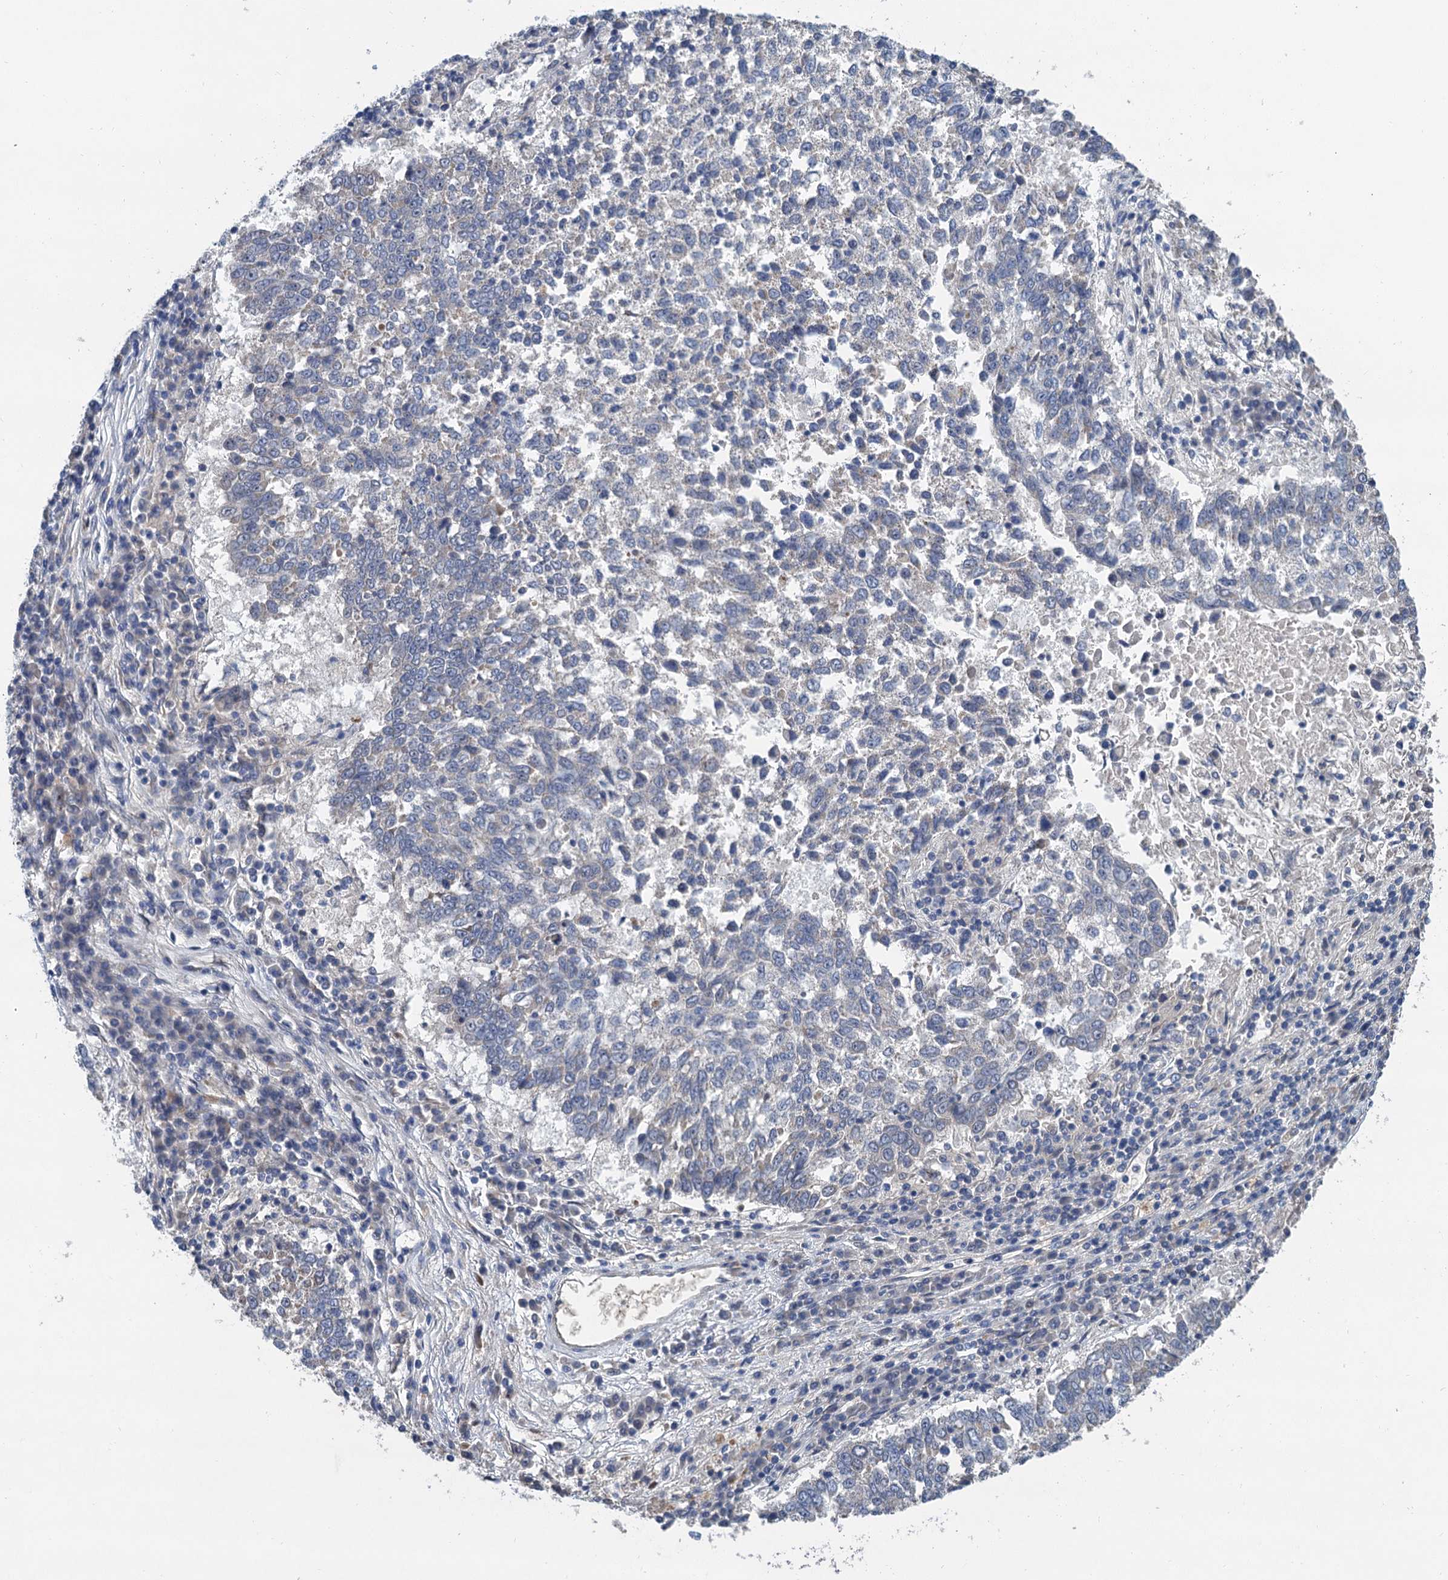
{"staining": {"intensity": "negative", "quantity": "none", "location": "none"}, "tissue": "lung cancer", "cell_type": "Tumor cells", "image_type": "cancer", "snomed": [{"axis": "morphology", "description": "Squamous cell carcinoma, NOS"}, {"axis": "topography", "description": "Lung"}], "caption": "High power microscopy photomicrograph of an immunohistochemistry (IHC) micrograph of lung squamous cell carcinoma, revealing no significant expression in tumor cells.", "gene": "TRAF7", "patient": {"sex": "male", "age": 73}}